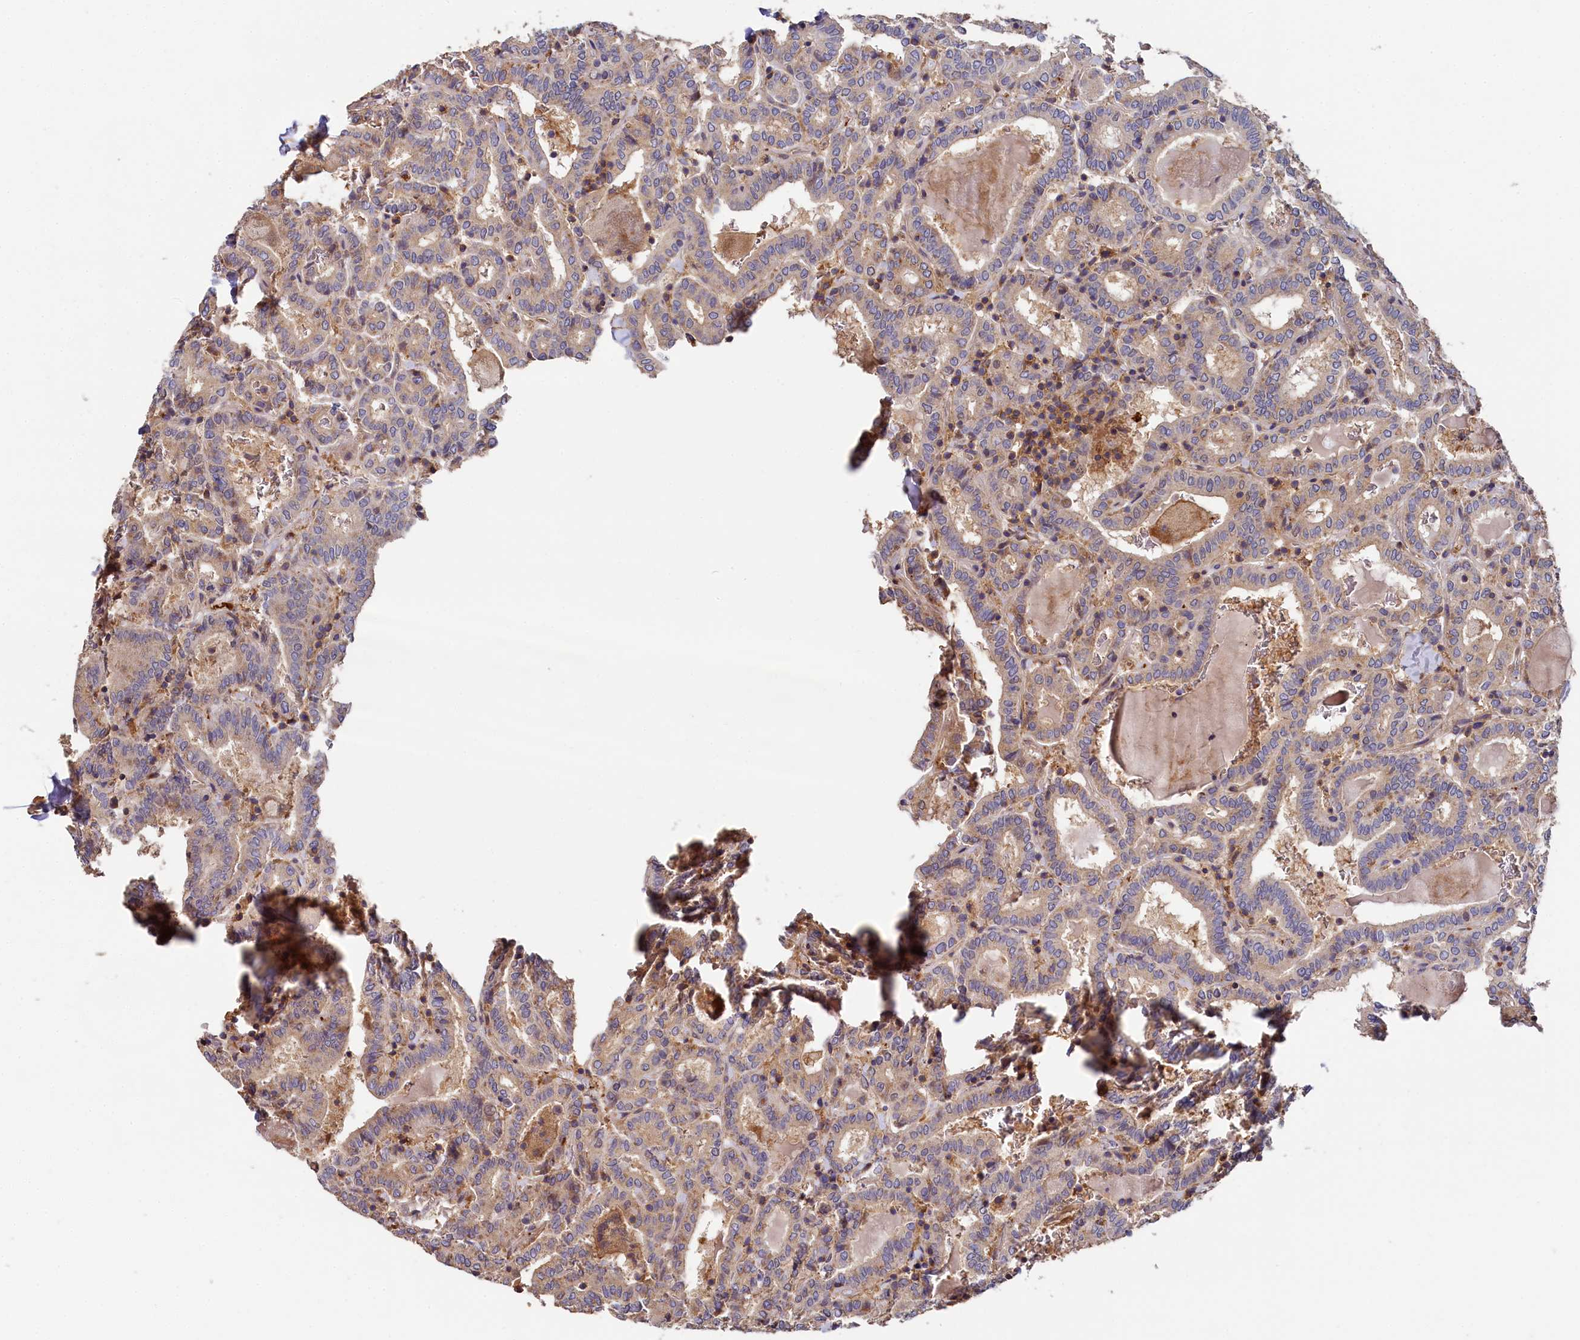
{"staining": {"intensity": "weak", "quantity": "<25%", "location": "cytoplasmic/membranous"}, "tissue": "thyroid cancer", "cell_type": "Tumor cells", "image_type": "cancer", "snomed": [{"axis": "morphology", "description": "Papillary adenocarcinoma, NOS"}, {"axis": "topography", "description": "Thyroid gland"}], "caption": "Immunohistochemical staining of thyroid cancer reveals no significant expression in tumor cells.", "gene": "PPIP5K1", "patient": {"sex": "female", "age": 72}}